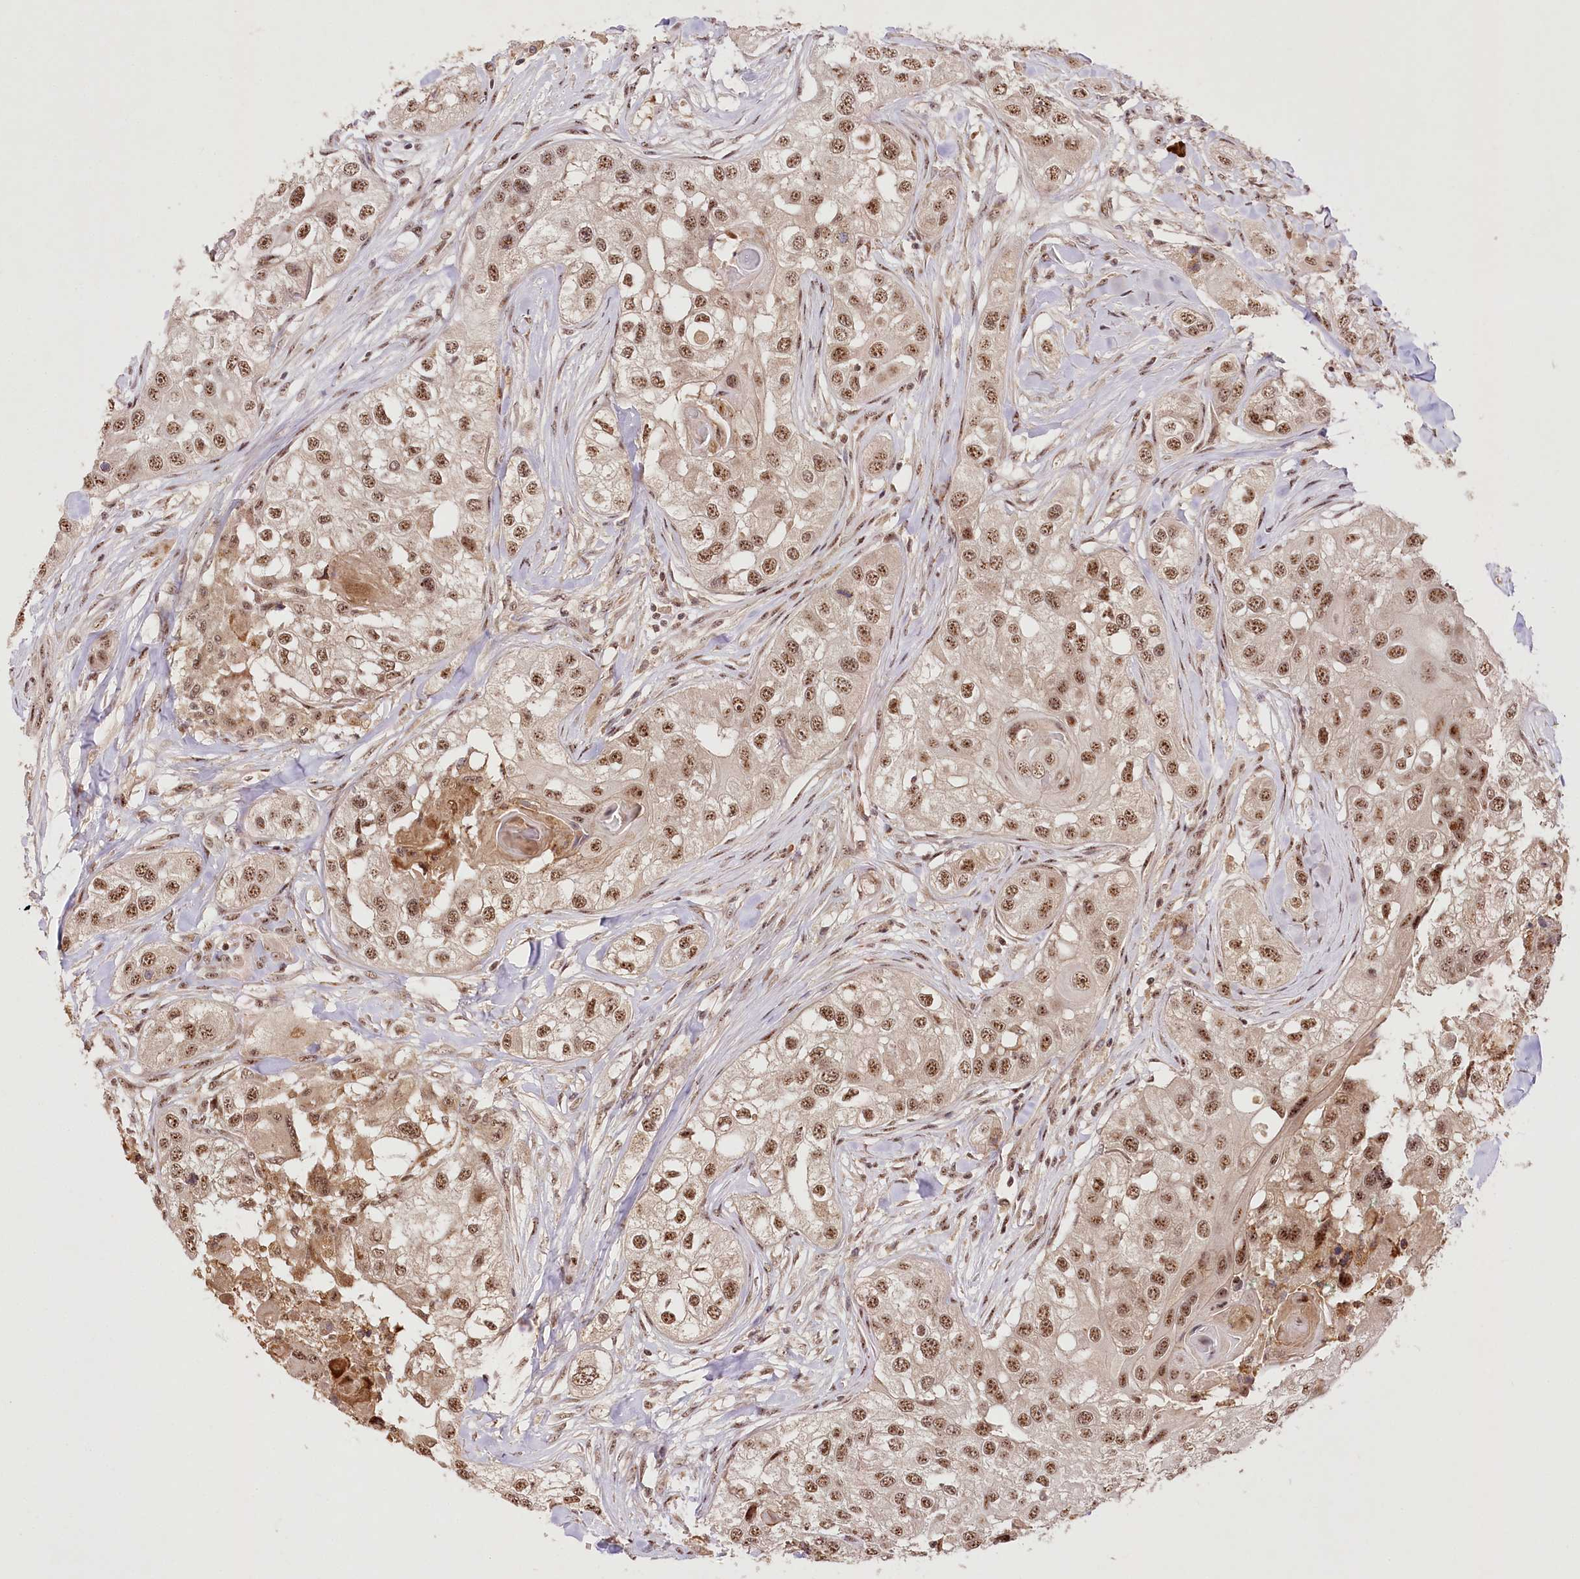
{"staining": {"intensity": "moderate", "quantity": ">75%", "location": "nuclear"}, "tissue": "head and neck cancer", "cell_type": "Tumor cells", "image_type": "cancer", "snomed": [{"axis": "morphology", "description": "Normal tissue, NOS"}, {"axis": "morphology", "description": "Squamous cell carcinoma, NOS"}, {"axis": "topography", "description": "Skeletal muscle"}, {"axis": "topography", "description": "Head-Neck"}], "caption": "A brown stain shows moderate nuclear staining of a protein in head and neck cancer (squamous cell carcinoma) tumor cells. Immunohistochemistry (ihc) stains the protein of interest in brown and the nuclei are stained blue.", "gene": "PYROXD1", "patient": {"sex": "male", "age": 51}}